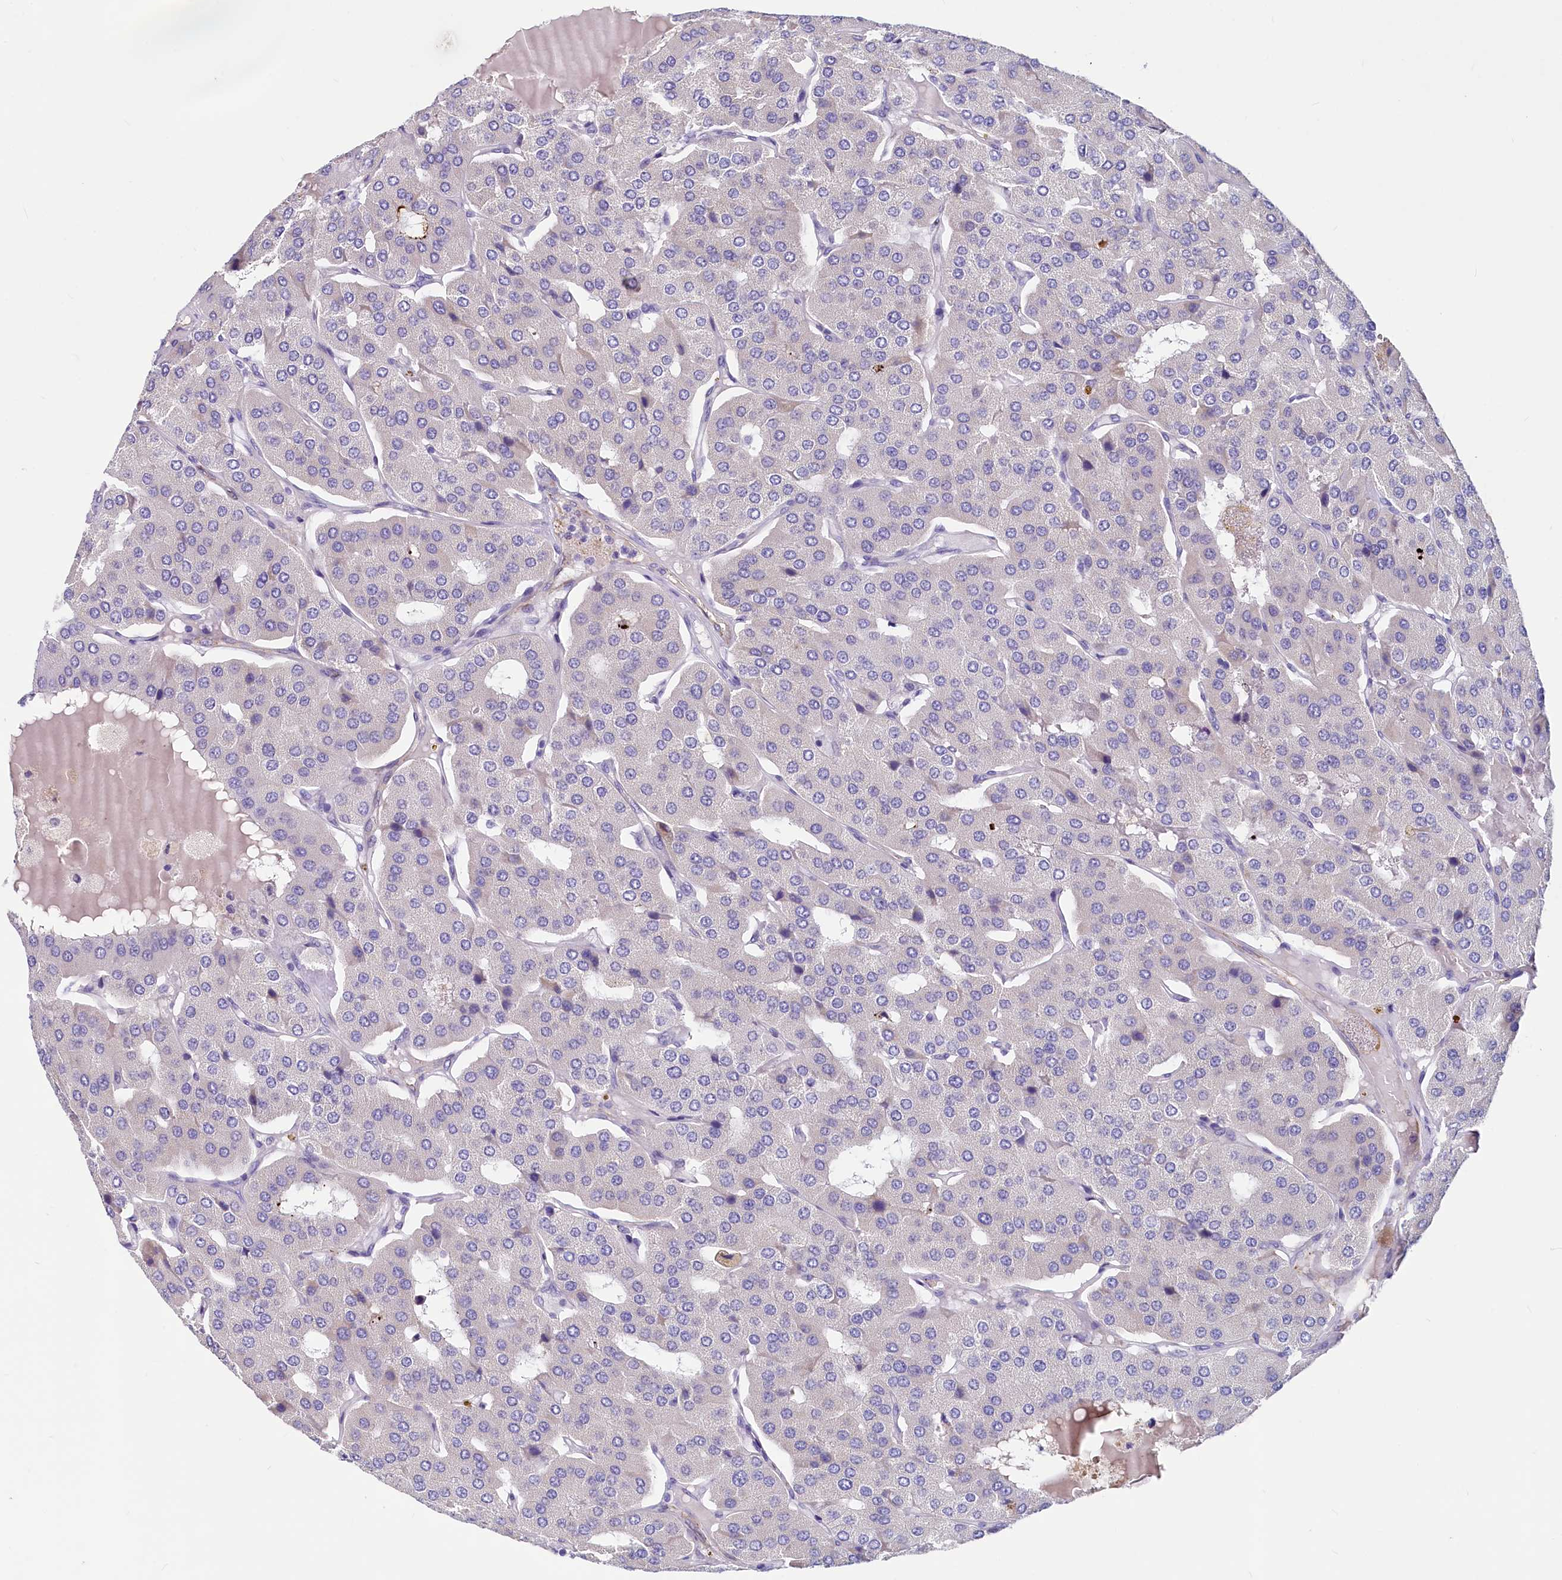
{"staining": {"intensity": "negative", "quantity": "none", "location": "none"}, "tissue": "parathyroid gland", "cell_type": "Glandular cells", "image_type": "normal", "snomed": [{"axis": "morphology", "description": "Normal tissue, NOS"}, {"axis": "morphology", "description": "Adenoma, NOS"}, {"axis": "topography", "description": "Parathyroid gland"}], "caption": "Photomicrograph shows no protein positivity in glandular cells of normal parathyroid gland.", "gene": "INSC", "patient": {"sex": "female", "age": 86}}